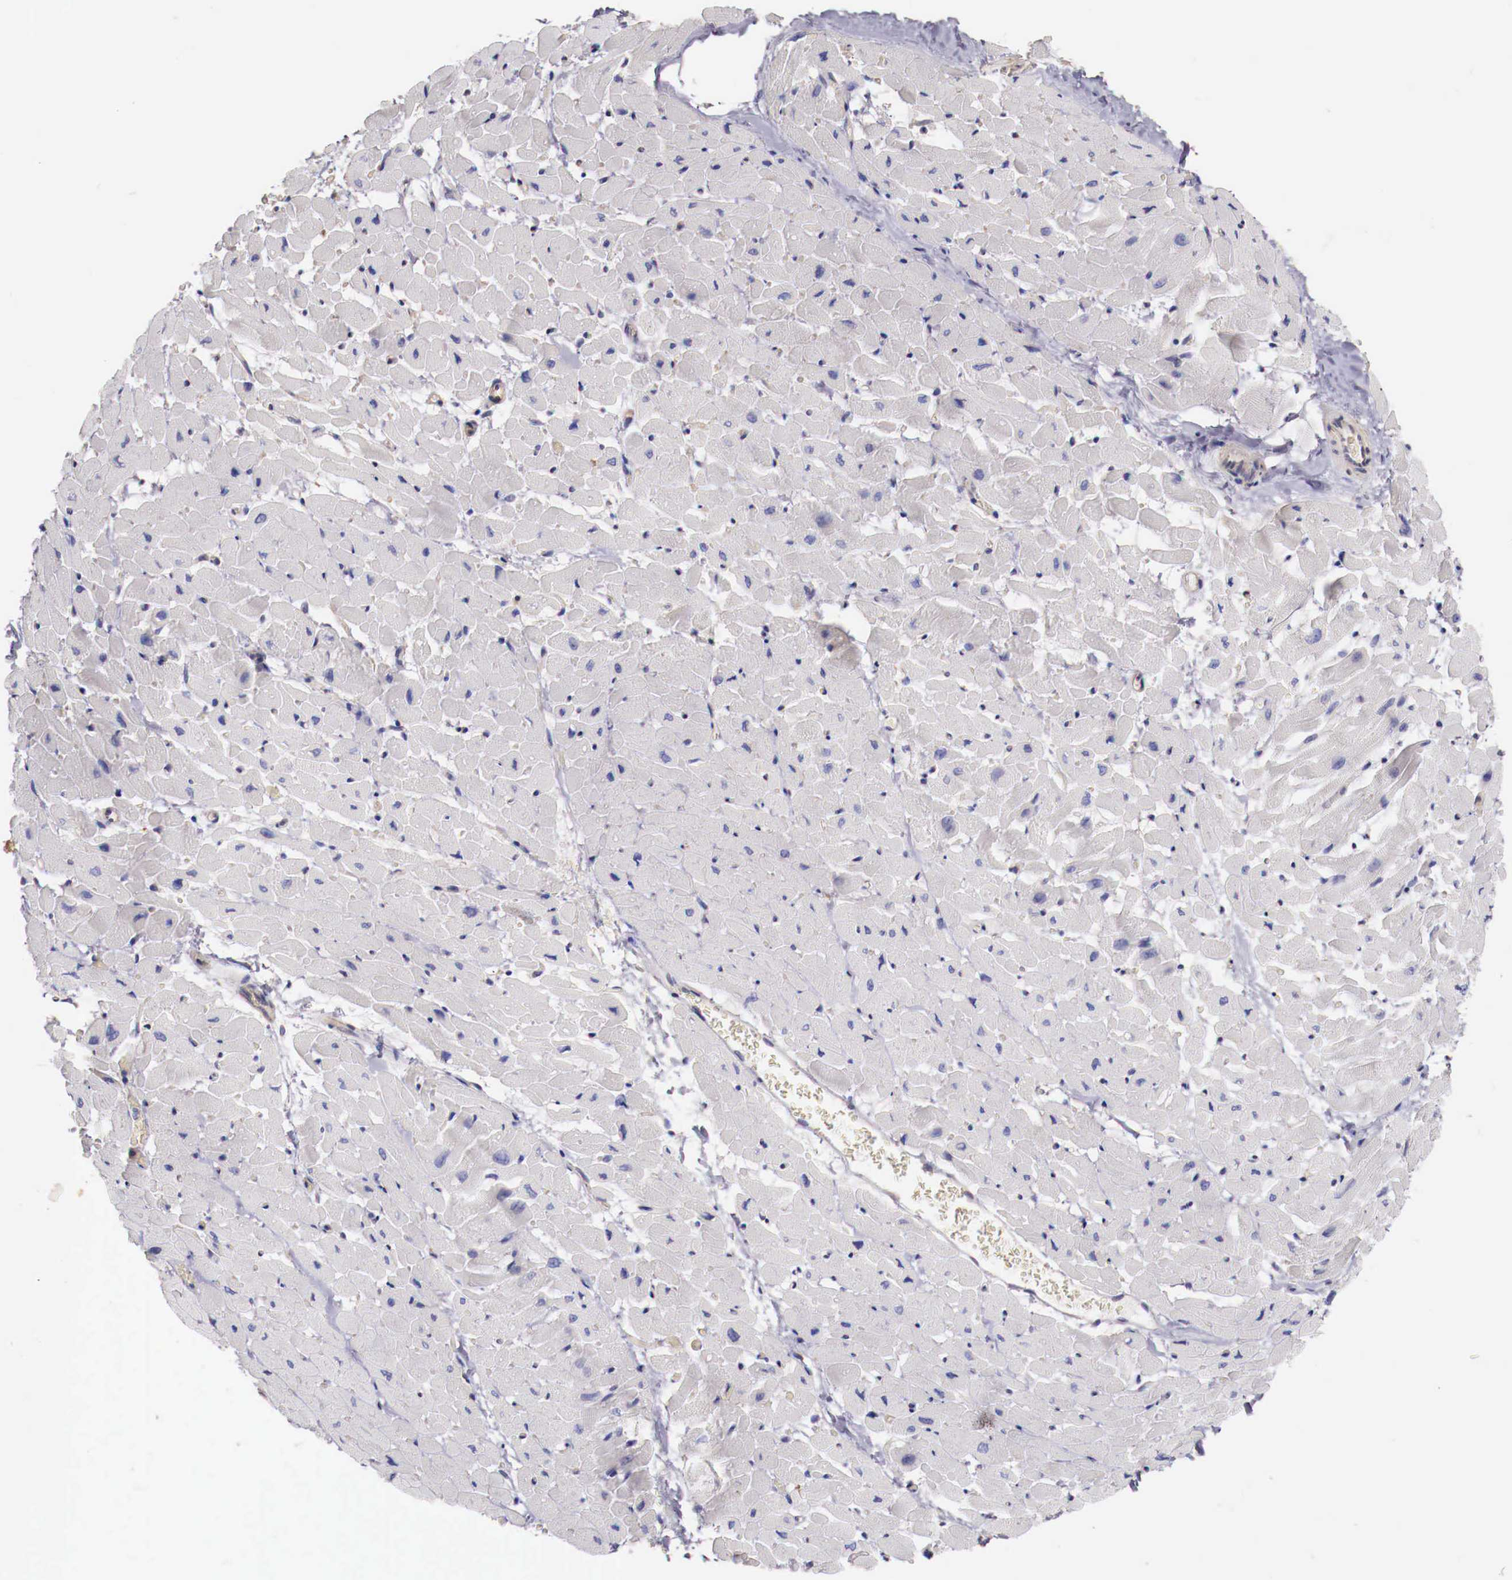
{"staining": {"intensity": "negative", "quantity": "none", "location": "none"}, "tissue": "heart muscle", "cell_type": "Cardiomyocytes", "image_type": "normal", "snomed": [{"axis": "morphology", "description": "Normal tissue, NOS"}, {"axis": "topography", "description": "Heart"}], "caption": "DAB (3,3'-diaminobenzidine) immunohistochemical staining of benign heart muscle reveals no significant positivity in cardiomyocytes.", "gene": "PITPNA", "patient": {"sex": "male", "age": 45}}